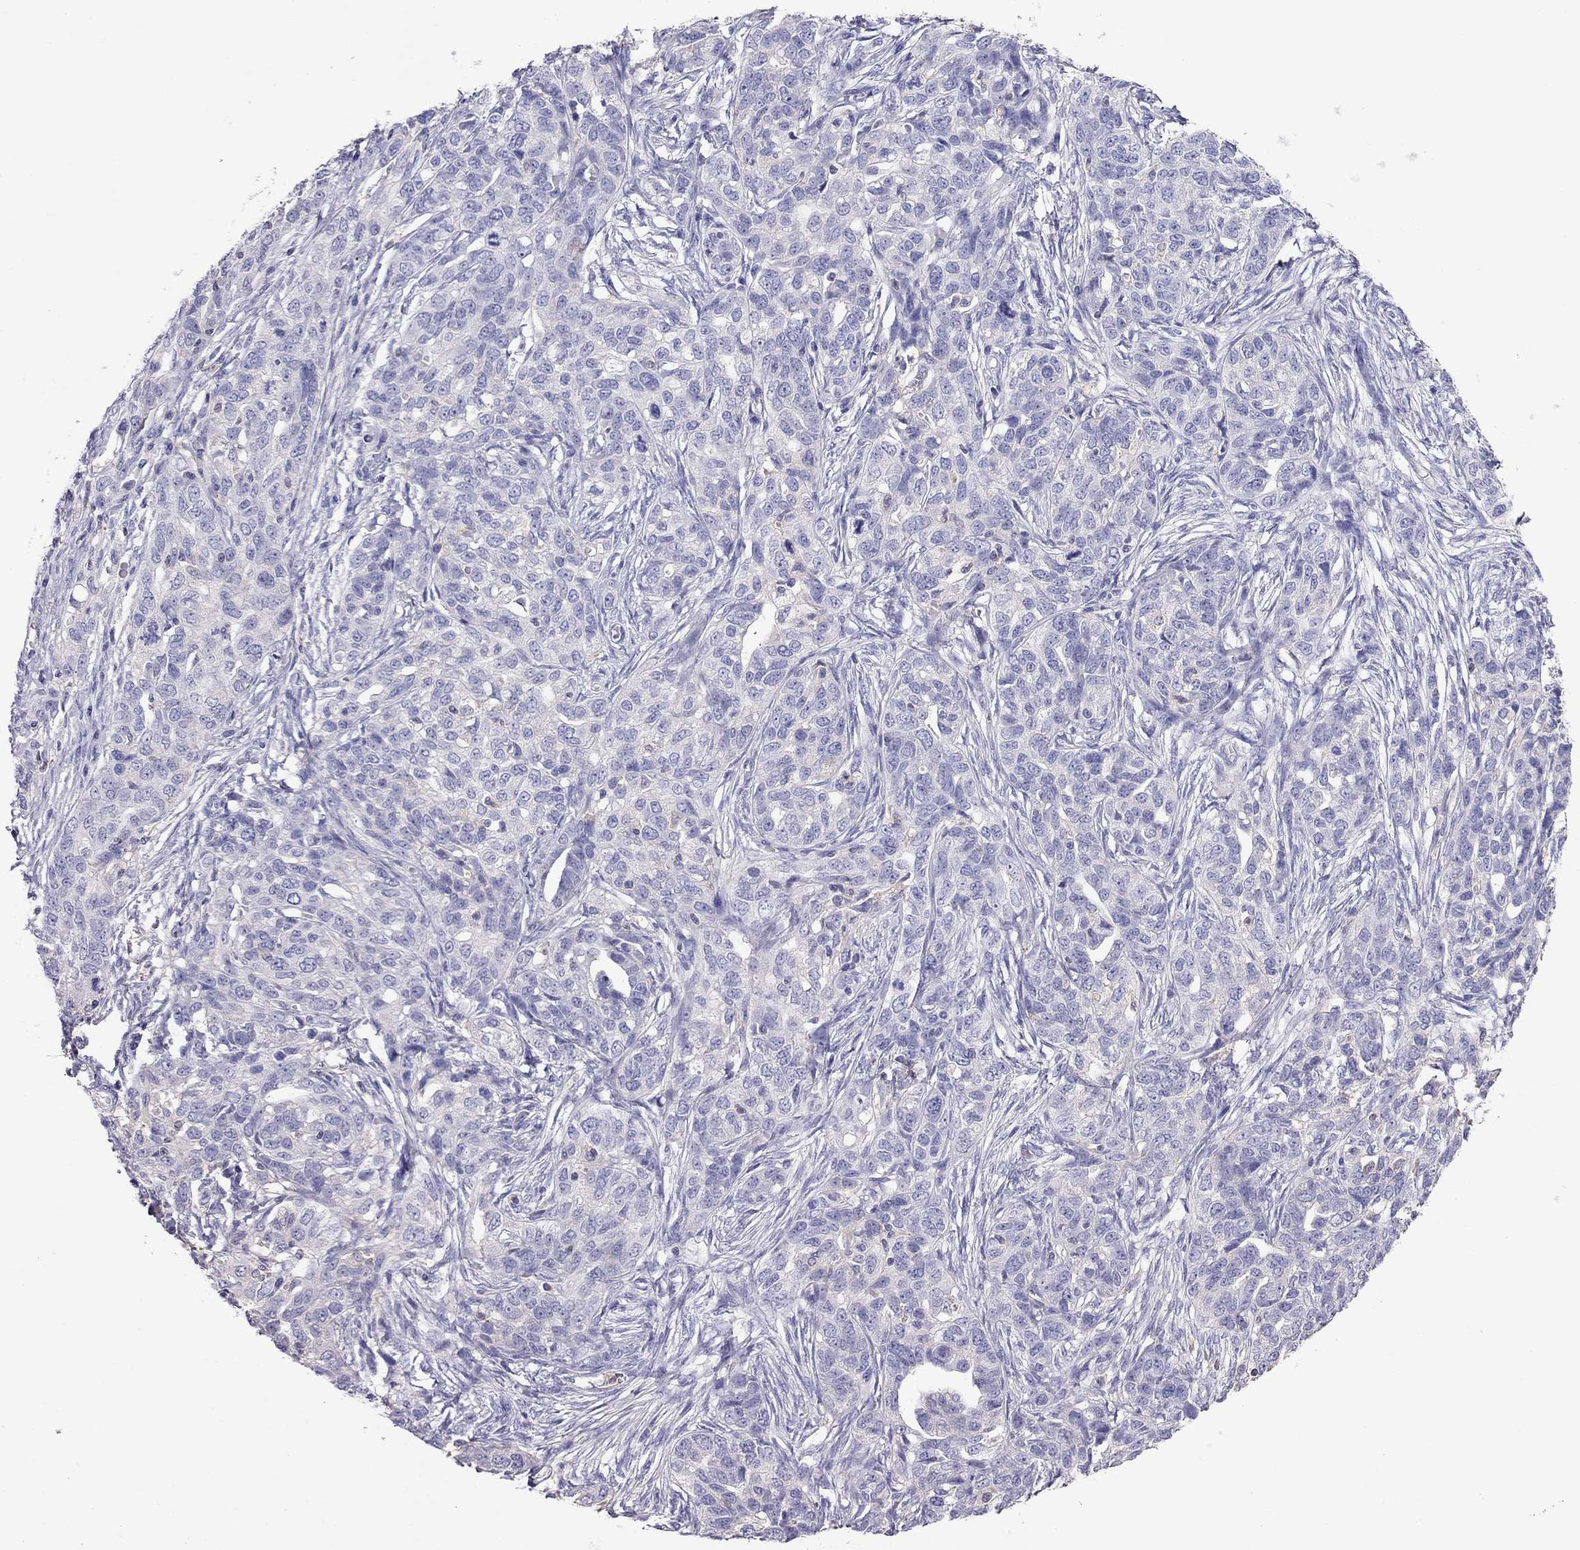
{"staining": {"intensity": "negative", "quantity": "none", "location": "none"}, "tissue": "ovarian cancer", "cell_type": "Tumor cells", "image_type": "cancer", "snomed": [{"axis": "morphology", "description": "Cystadenocarcinoma, serous, NOS"}, {"axis": "topography", "description": "Ovary"}], "caption": "High power microscopy photomicrograph of an IHC image of ovarian cancer, revealing no significant positivity in tumor cells.", "gene": "TEX22", "patient": {"sex": "female", "age": 71}}